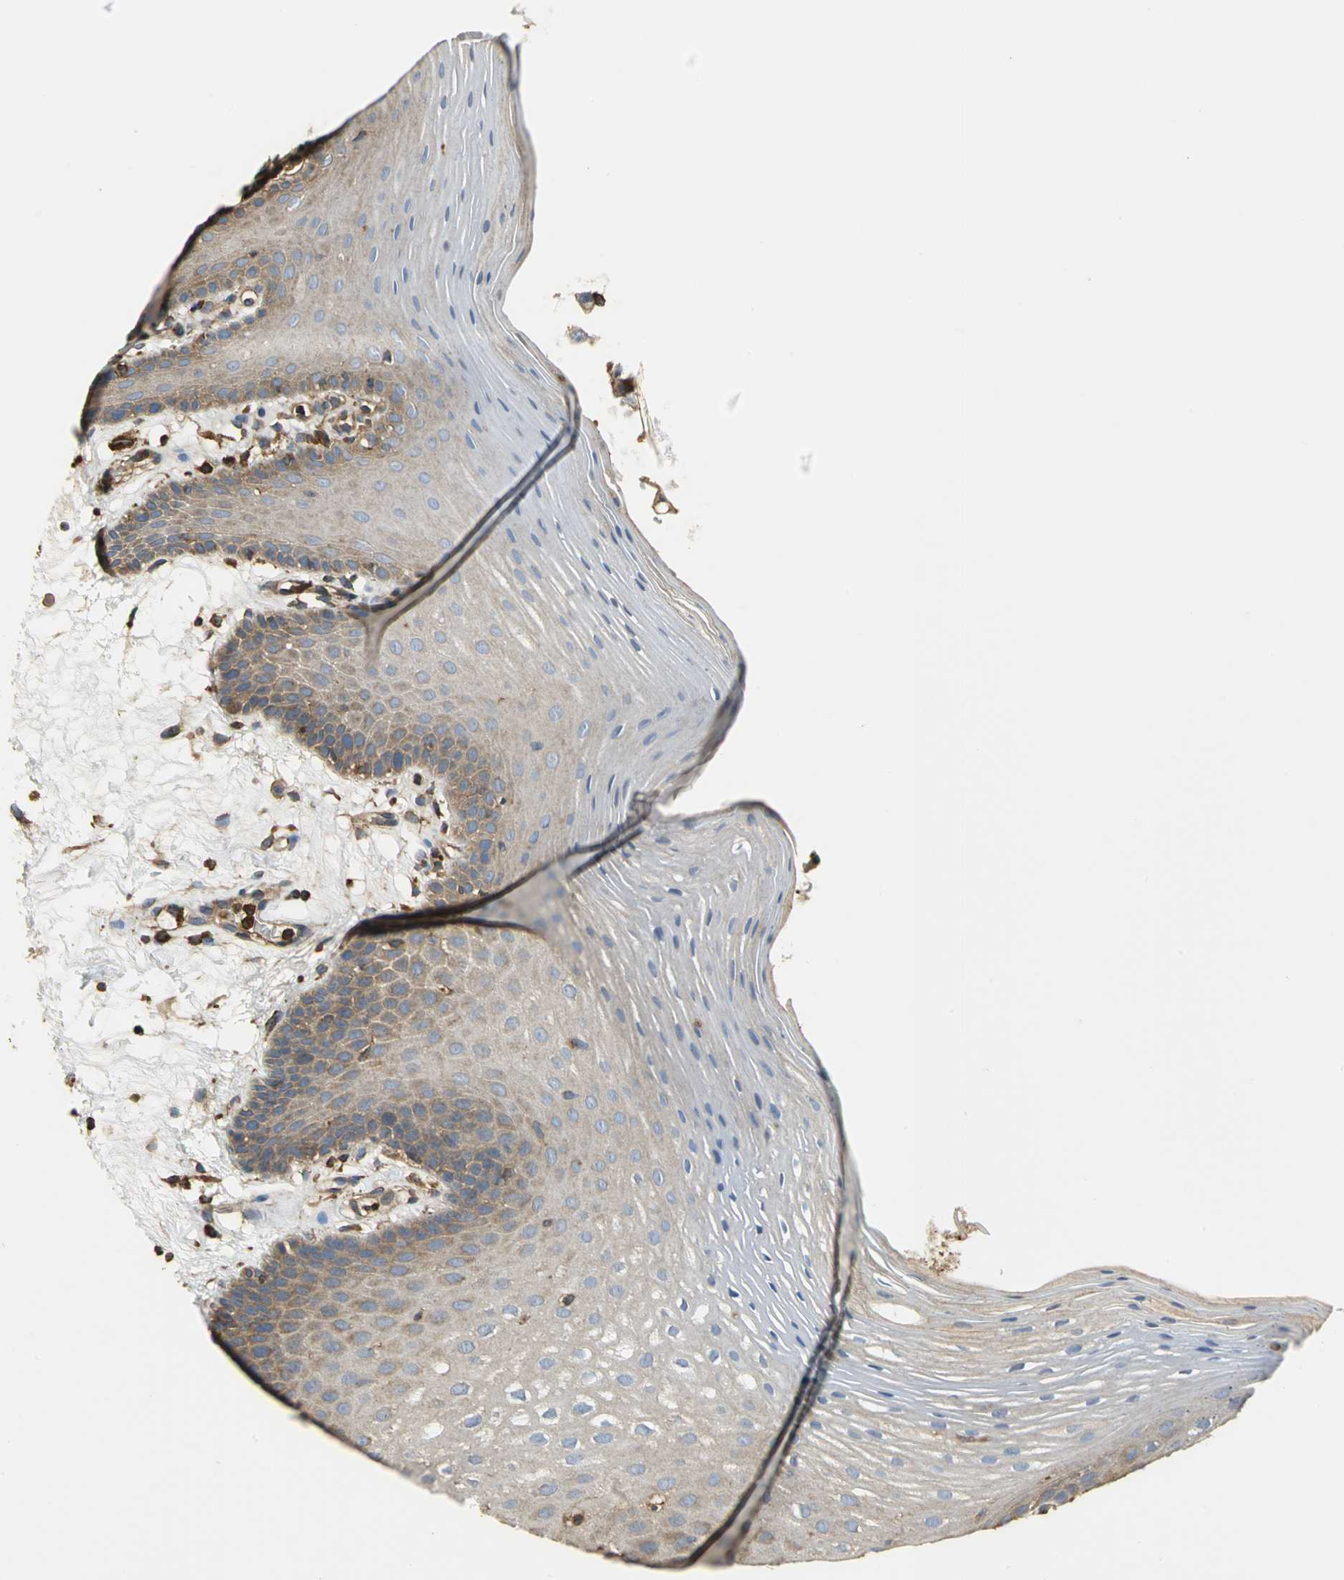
{"staining": {"intensity": "moderate", "quantity": ">75%", "location": "cytoplasmic/membranous"}, "tissue": "oral mucosa", "cell_type": "Squamous epithelial cells", "image_type": "normal", "snomed": [{"axis": "morphology", "description": "Normal tissue, NOS"}, {"axis": "morphology", "description": "Squamous cell carcinoma, NOS"}, {"axis": "topography", "description": "Skeletal muscle"}, {"axis": "topography", "description": "Oral tissue"}, {"axis": "topography", "description": "Head-Neck"}], "caption": "An IHC histopathology image of unremarkable tissue is shown. Protein staining in brown labels moderate cytoplasmic/membranous positivity in oral mucosa within squamous epithelial cells.", "gene": "TLN1", "patient": {"sex": "male", "age": 71}}